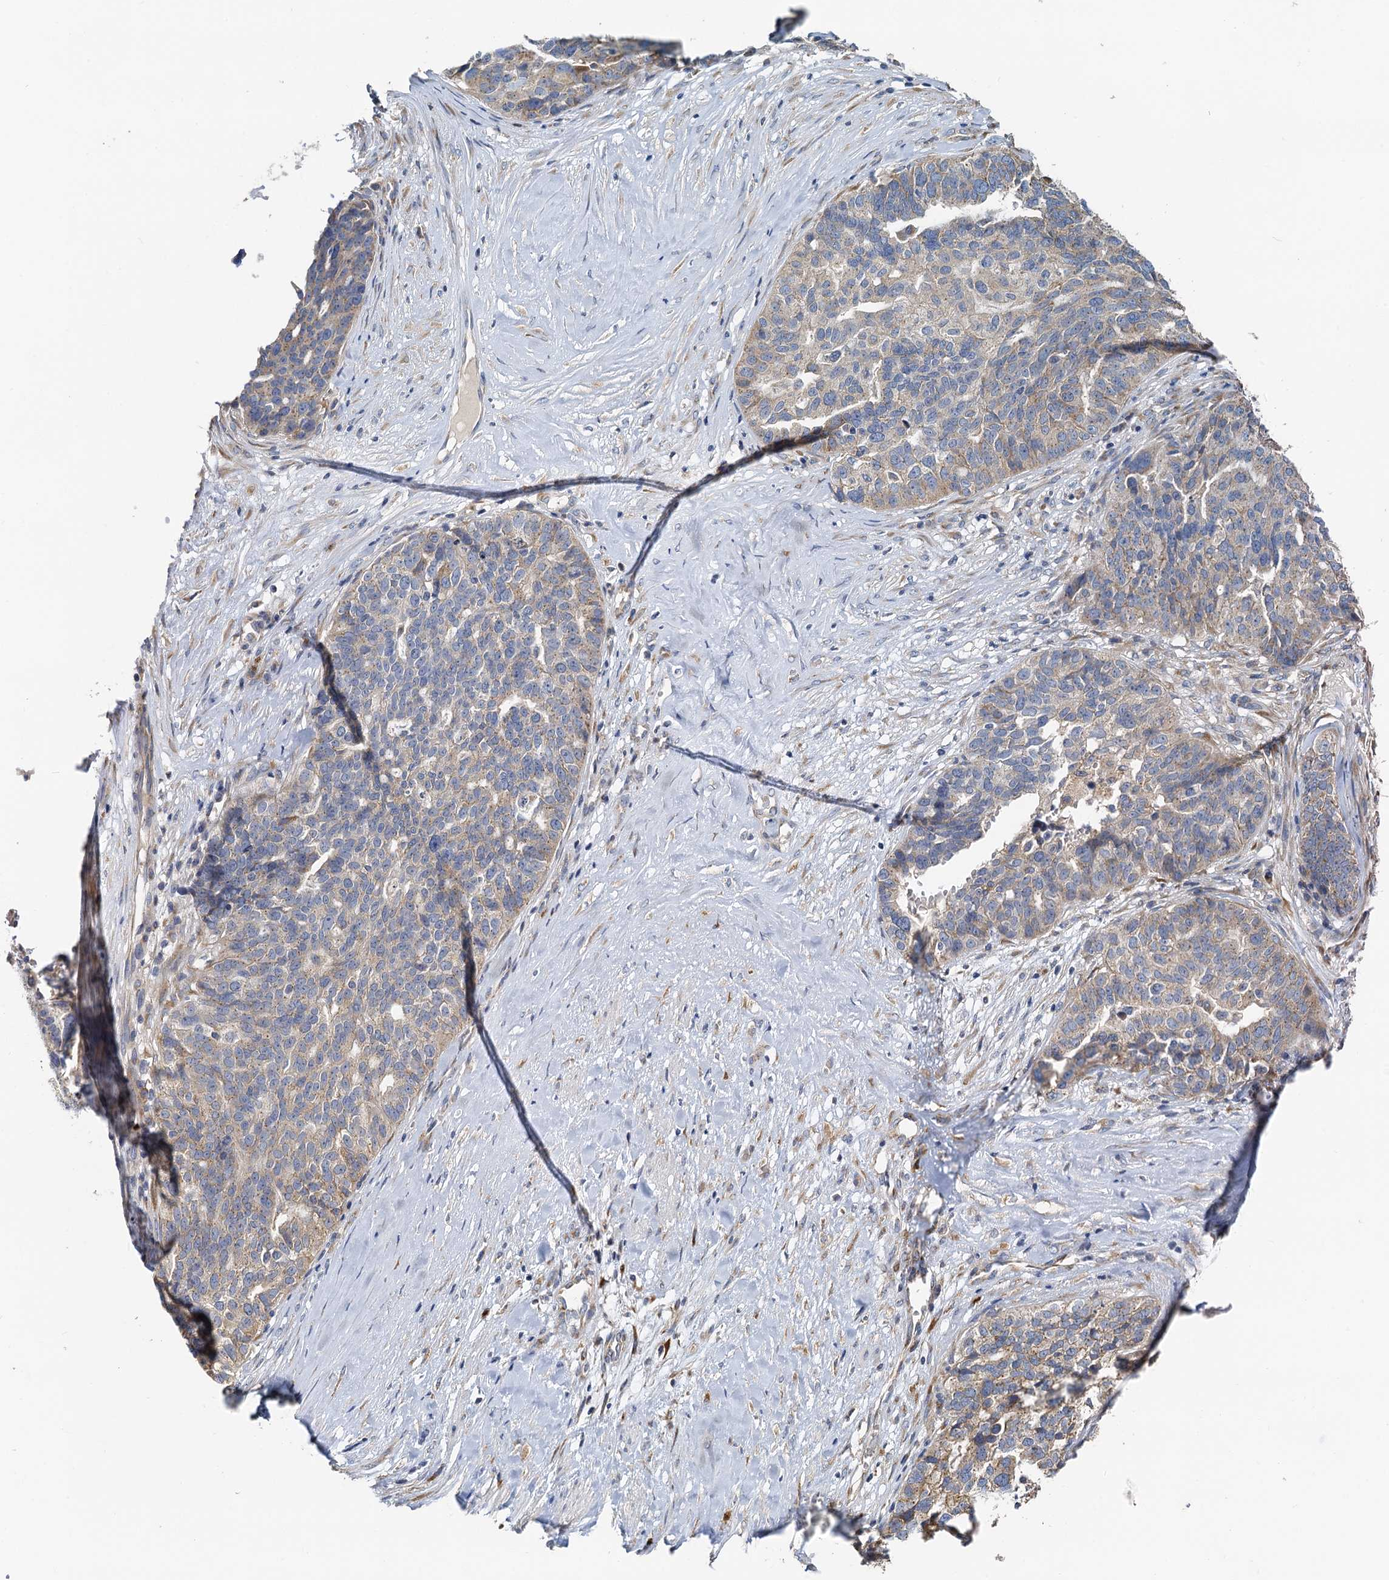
{"staining": {"intensity": "weak", "quantity": "25%-75%", "location": "cytoplasmic/membranous"}, "tissue": "ovarian cancer", "cell_type": "Tumor cells", "image_type": "cancer", "snomed": [{"axis": "morphology", "description": "Cystadenocarcinoma, serous, NOS"}, {"axis": "topography", "description": "Ovary"}], "caption": "A histopathology image of serous cystadenocarcinoma (ovarian) stained for a protein demonstrates weak cytoplasmic/membranous brown staining in tumor cells.", "gene": "NKAPD1", "patient": {"sex": "female", "age": 59}}